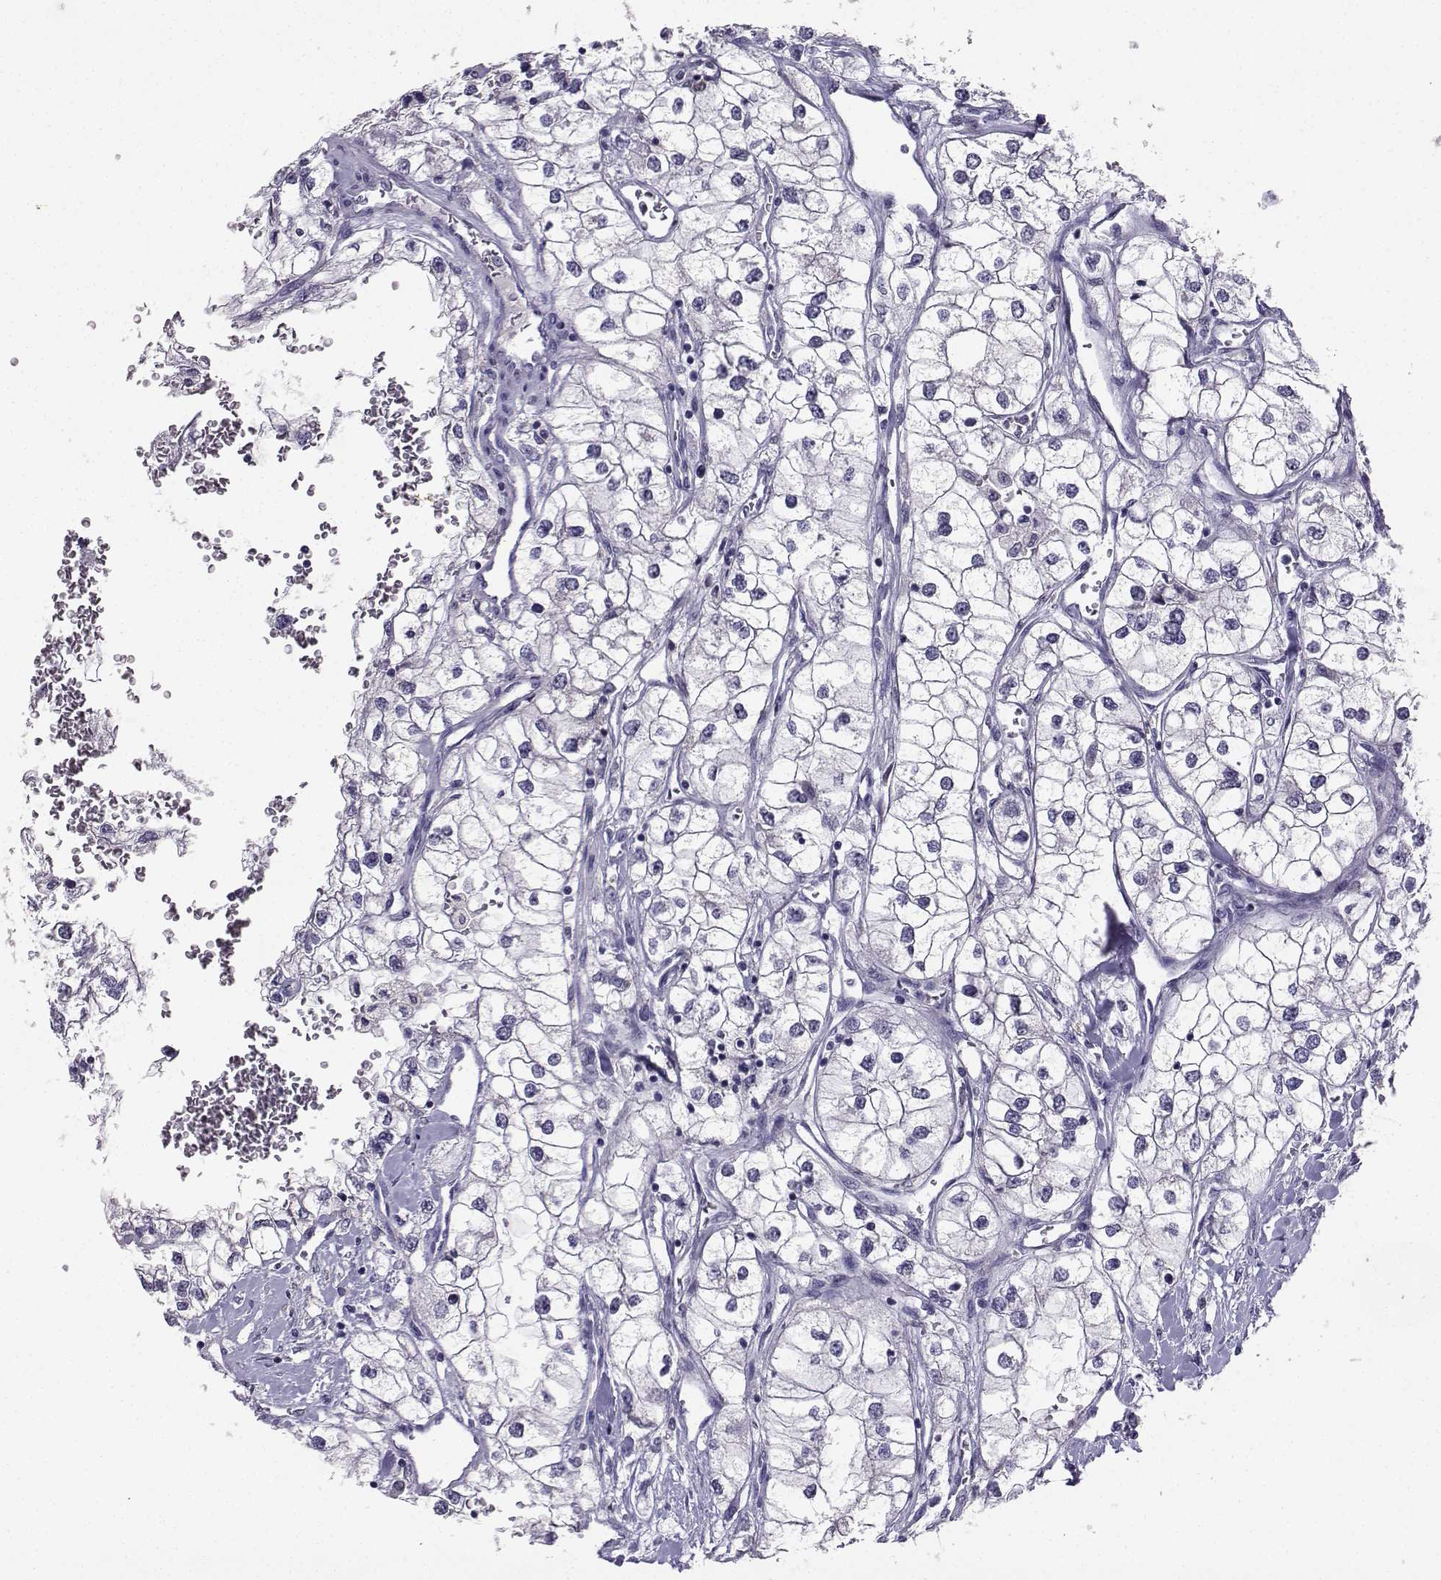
{"staining": {"intensity": "negative", "quantity": "none", "location": "none"}, "tissue": "renal cancer", "cell_type": "Tumor cells", "image_type": "cancer", "snomed": [{"axis": "morphology", "description": "Adenocarcinoma, NOS"}, {"axis": "topography", "description": "Kidney"}], "caption": "Immunohistochemical staining of adenocarcinoma (renal) demonstrates no significant expression in tumor cells. (Brightfield microscopy of DAB immunohistochemistry (IHC) at high magnification).", "gene": "TBR1", "patient": {"sex": "male", "age": 59}}